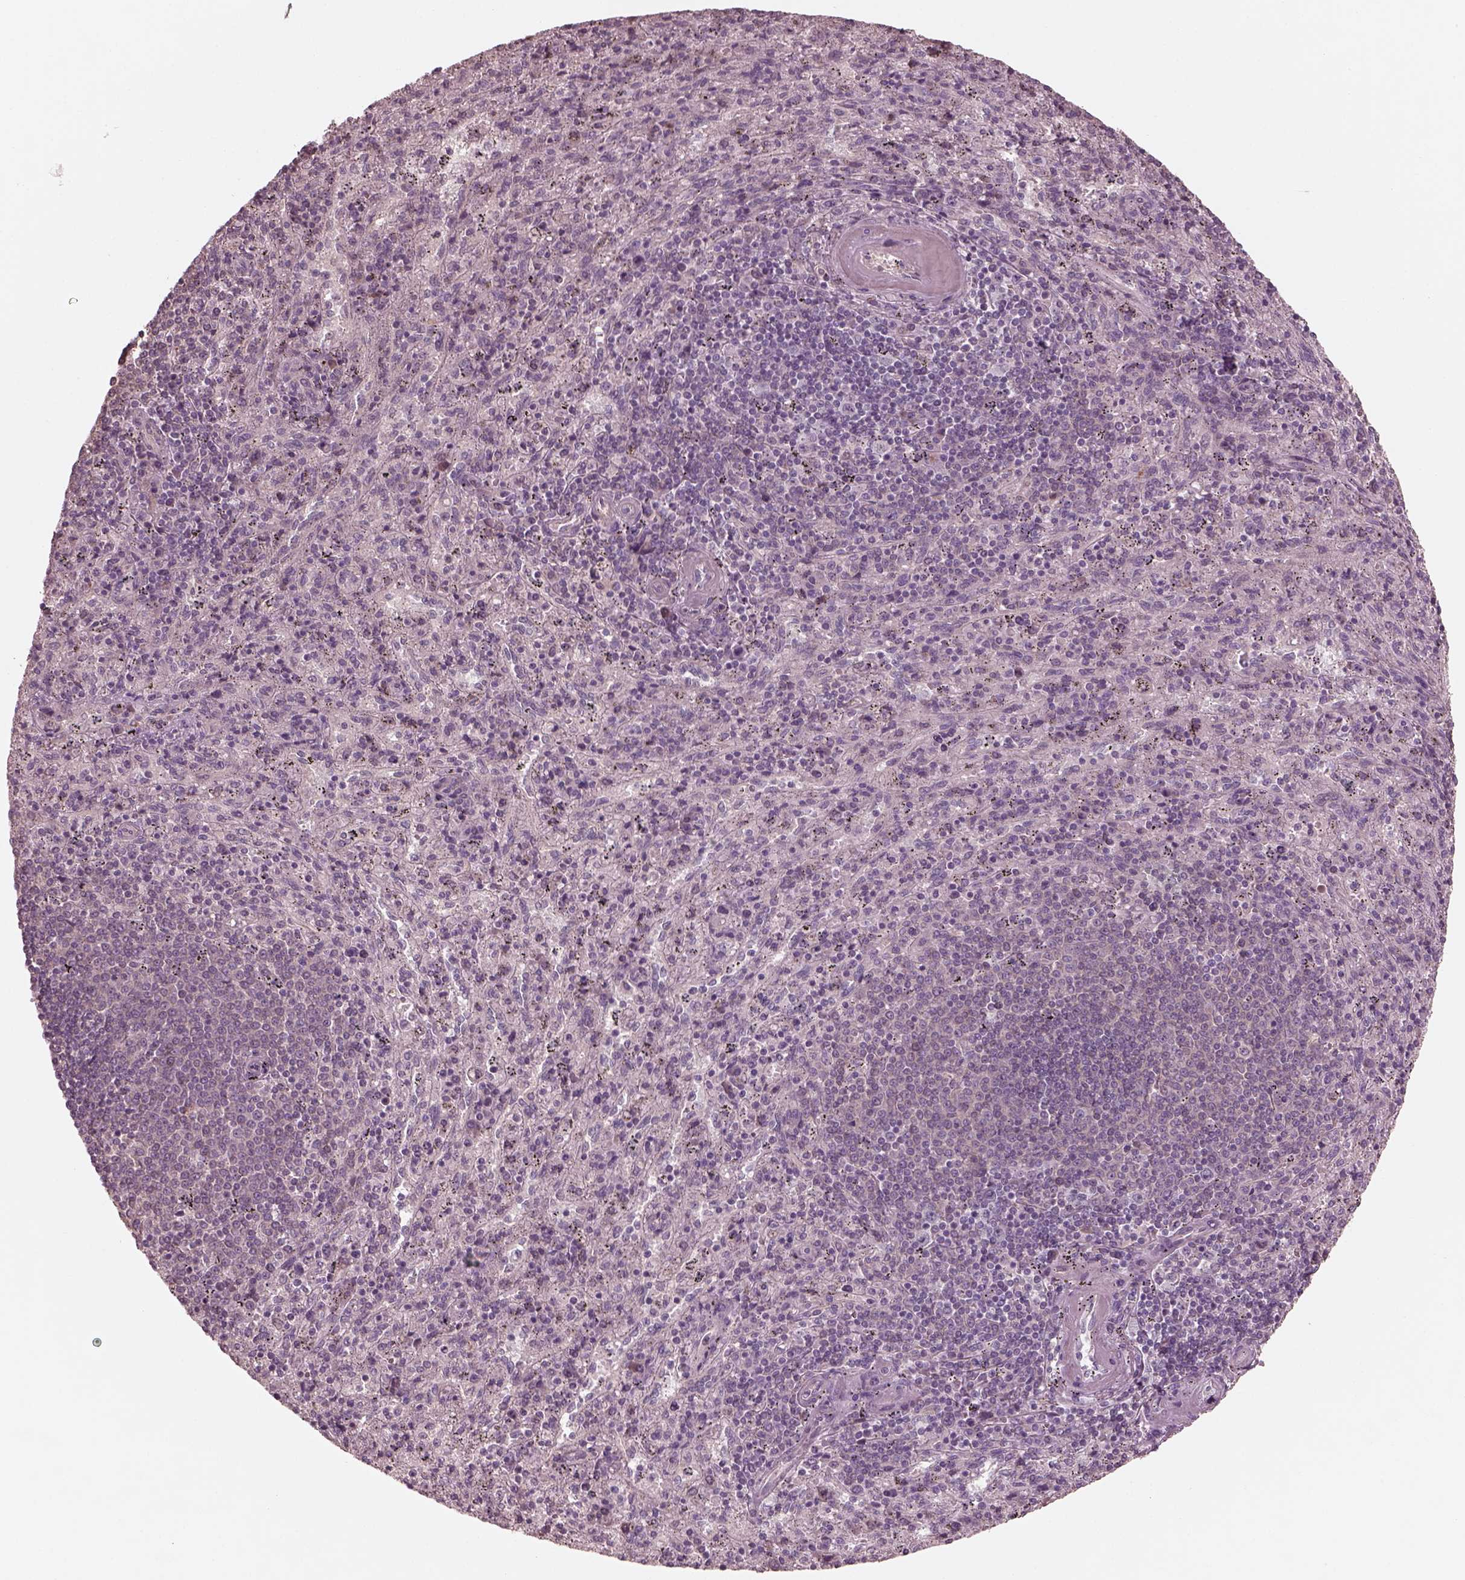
{"staining": {"intensity": "negative", "quantity": "none", "location": "none"}, "tissue": "spleen", "cell_type": "Cells in red pulp", "image_type": "normal", "snomed": [{"axis": "morphology", "description": "Normal tissue, NOS"}, {"axis": "topography", "description": "Spleen"}], "caption": "Immunohistochemistry image of unremarkable spleen: spleen stained with DAB (3,3'-diaminobenzidine) shows no significant protein positivity in cells in red pulp.", "gene": "VWA5B1", "patient": {"sex": "male", "age": 57}}